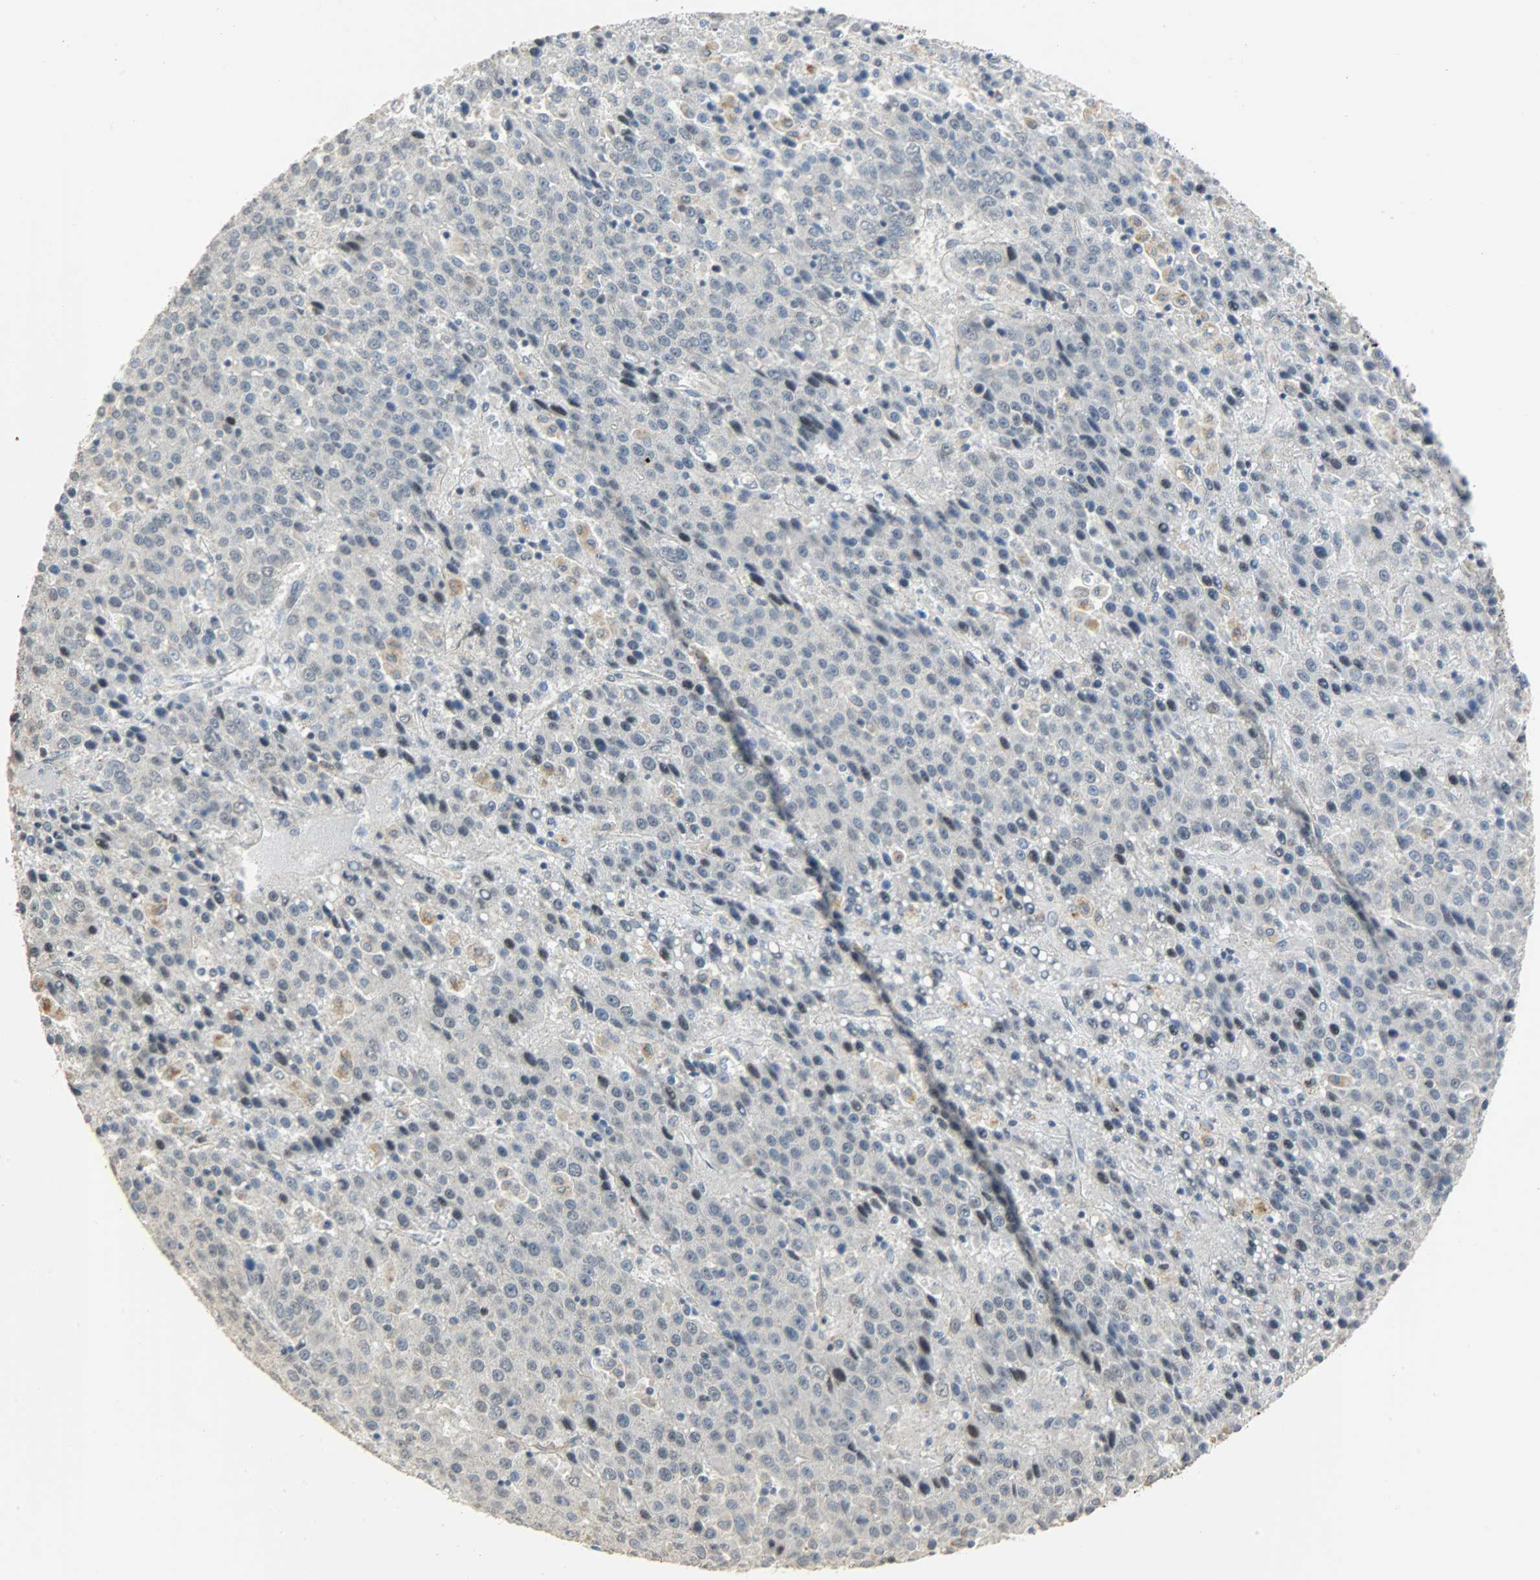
{"staining": {"intensity": "weak", "quantity": "<25%", "location": "cytoplasmic/membranous"}, "tissue": "liver cancer", "cell_type": "Tumor cells", "image_type": "cancer", "snomed": [{"axis": "morphology", "description": "Carcinoma, Hepatocellular, NOS"}, {"axis": "topography", "description": "Liver"}], "caption": "High power microscopy micrograph of an IHC micrograph of liver cancer (hepatocellular carcinoma), revealing no significant staining in tumor cells.", "gene": "GIT2", "patient": {"sex": "female", "age": 53}}